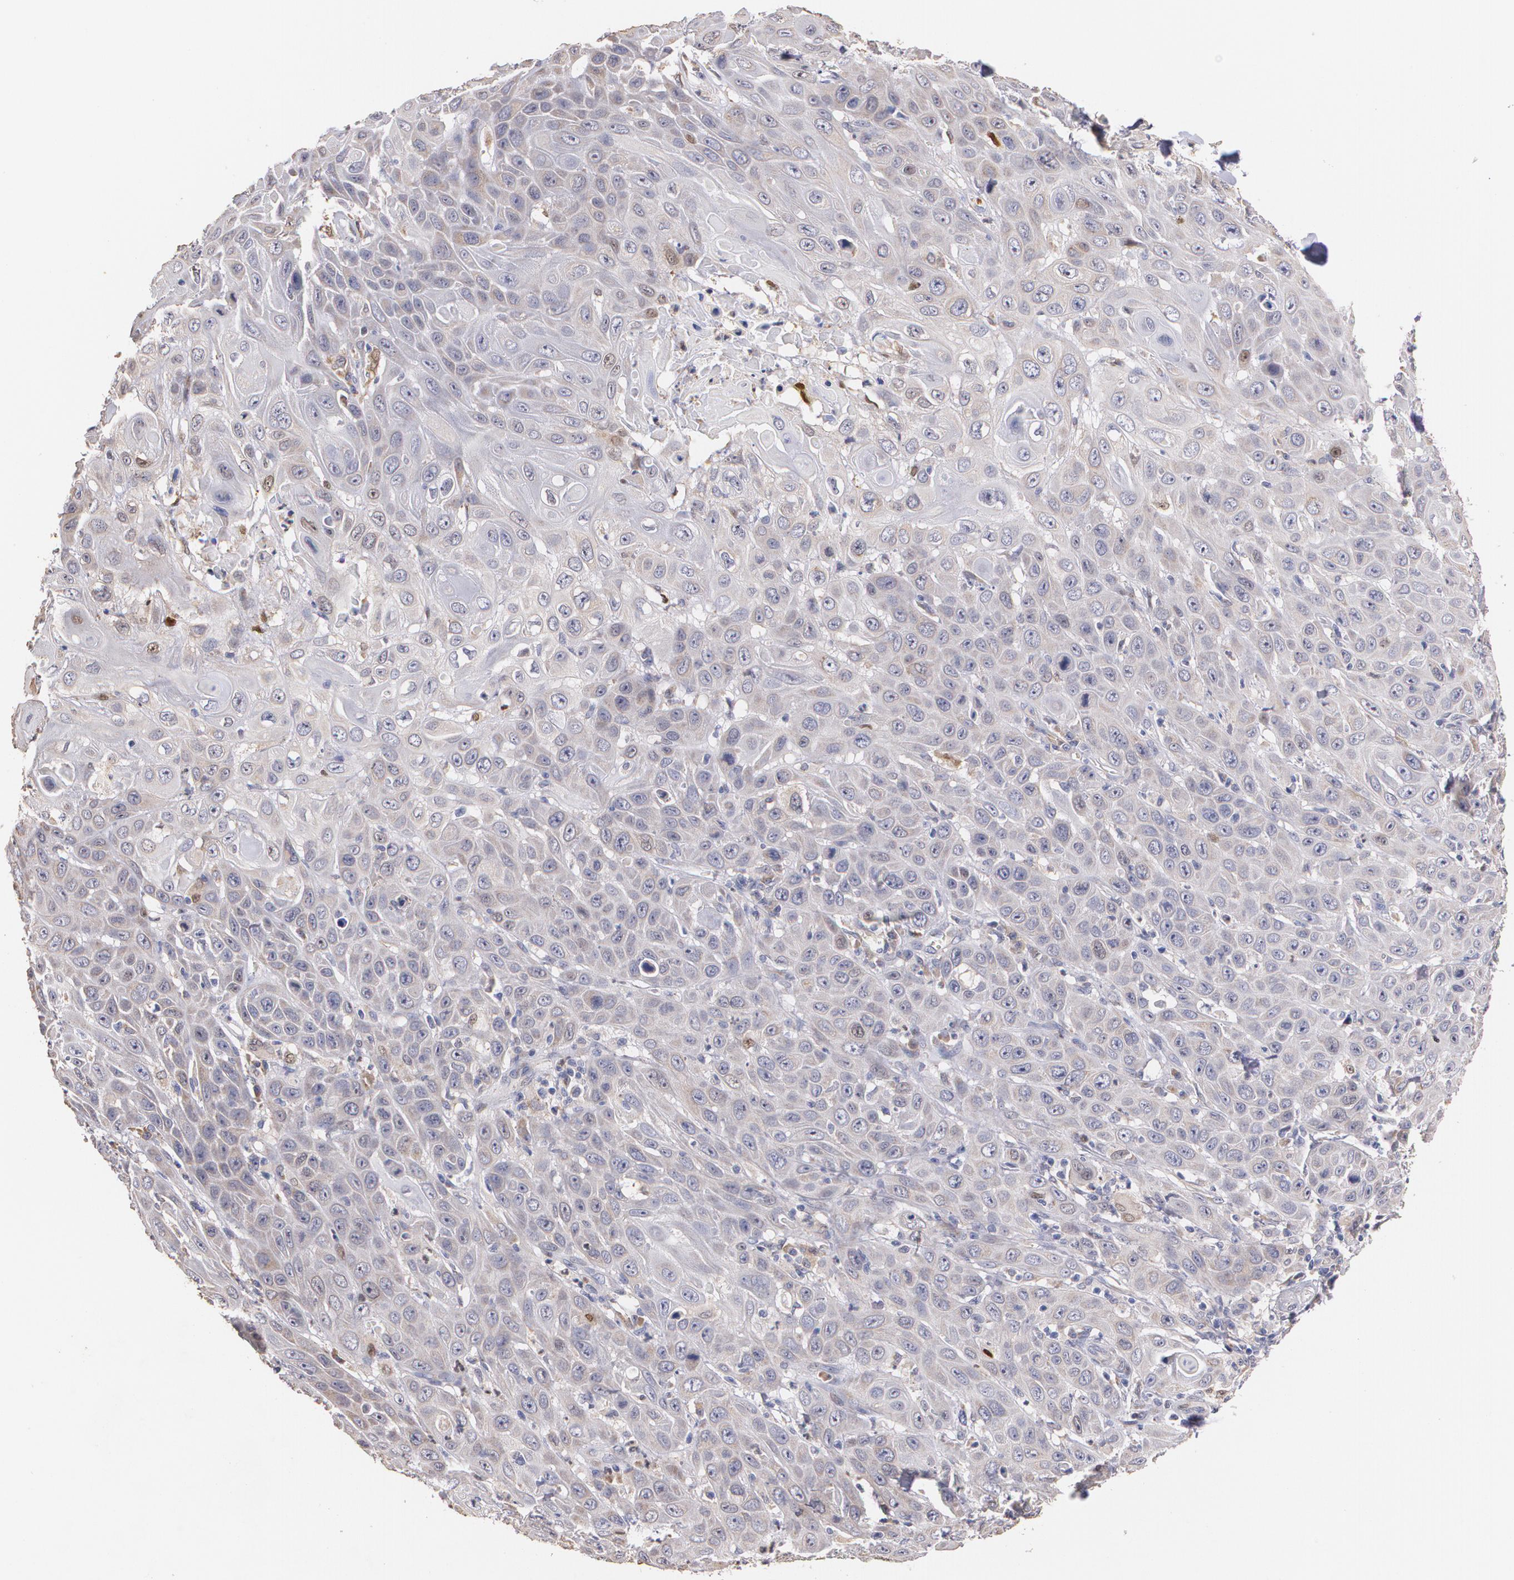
{"staining": {"intensity": "weak", "quantity": "<25%", "location": "cytoplasmic/membranous"}, "tissue": "skin cancer", "cell_type": "Tumor cells", "image_type": "cancer", "snomed": [{"axis": "morphology", "description": "Squamous cell carcinoma, NOS"}, {"axis": "topography", "description": "Skin"}], "caption": "The photomicrograph reveals no significant expression in tumor cells of squamous cell carcinoma (skin).", "gene": "ATF3", "patient": {"sex": "male", "age": 84}}